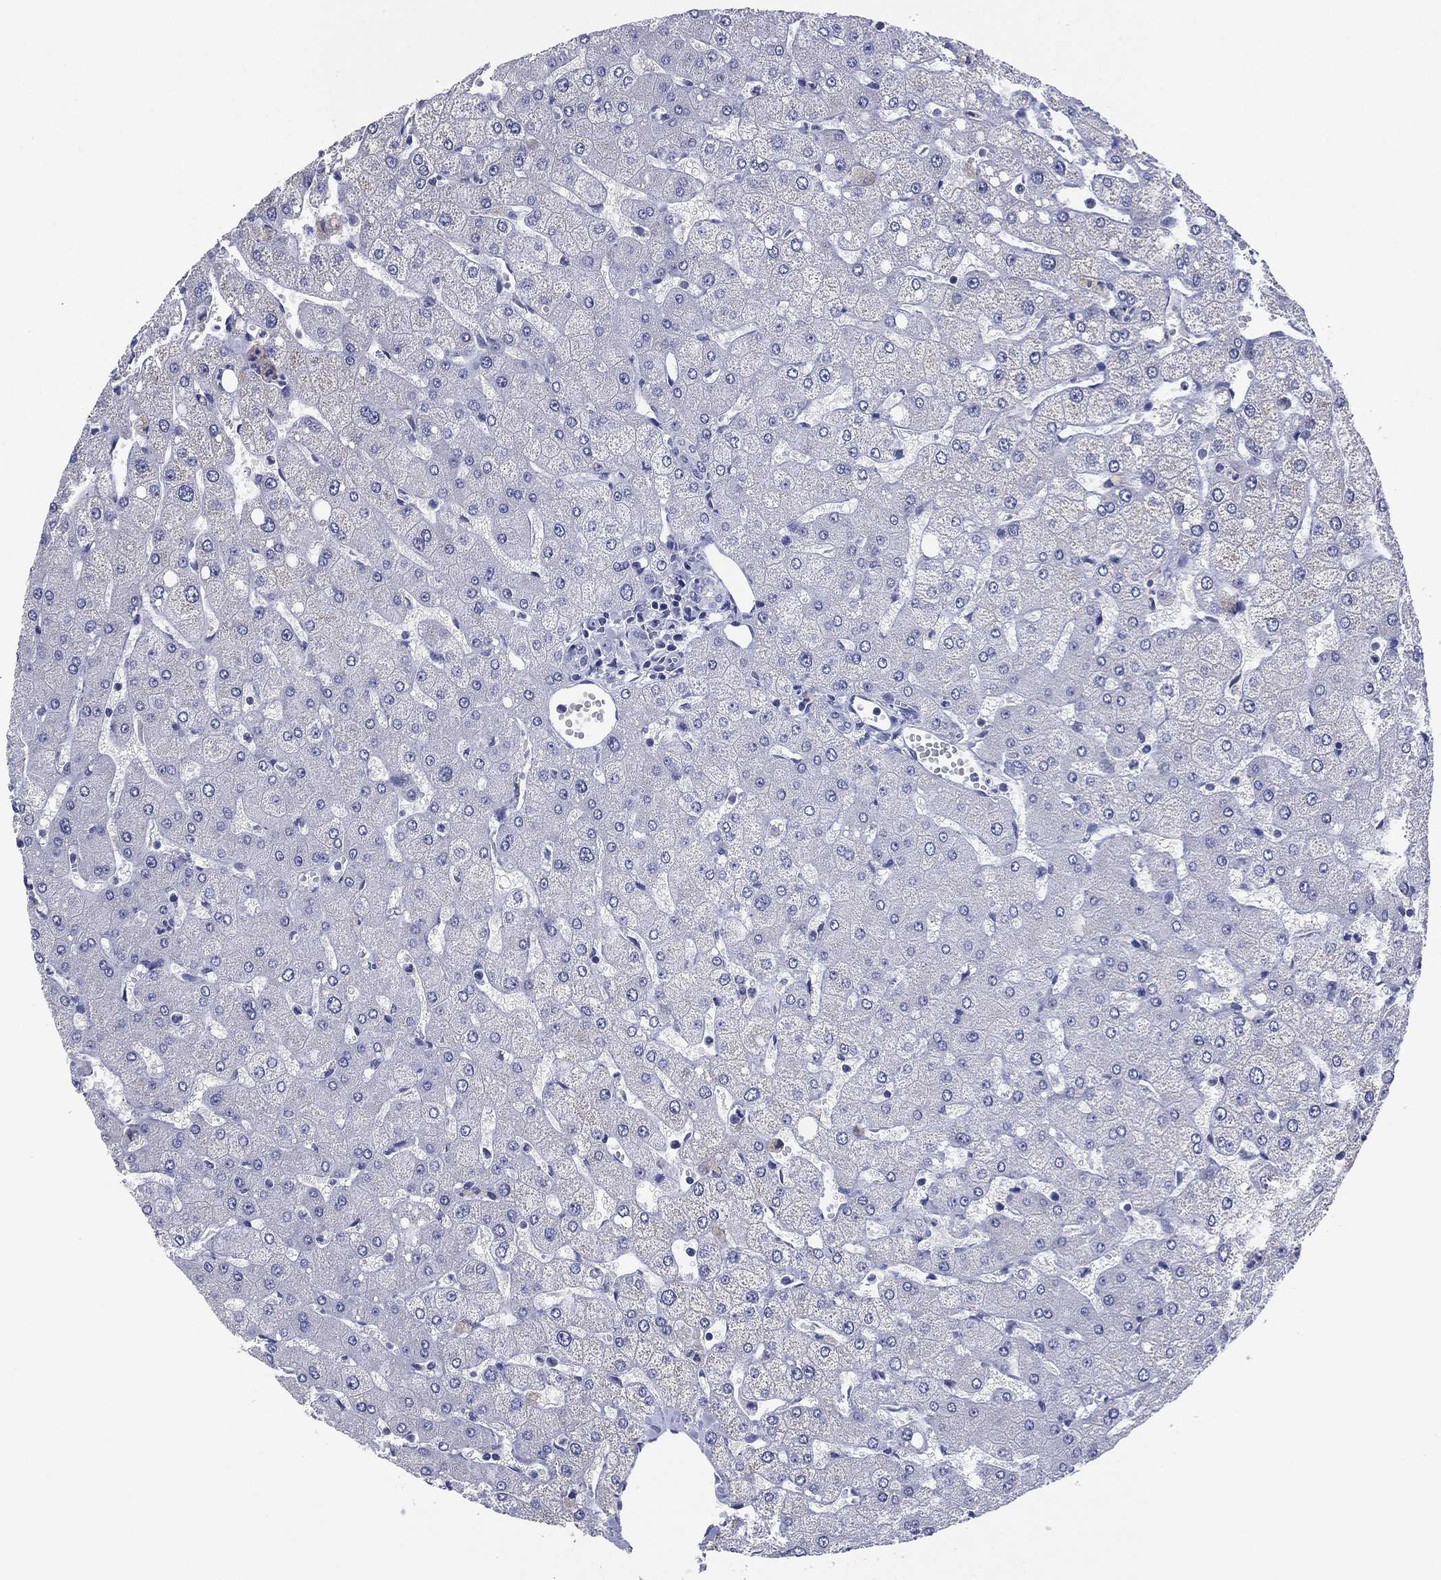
{"staining": {"intensity": "negative", "quantity": "none", "location": "none"}, "tissue": "liver", "cell_type": "Cholangiocytes", "image_type": "normal", "snomed": [{"axis": "morphology", "description": "Normal tissue, NOS"}, {"axis": "topography", "description": "Liver"}], "caption": "This is an immunohistochemistry histopathology image of benign human liver. There is no expression in cholangiocytes.", "gene": "KRT35", "patient": {"sex": "female", "age": 54}}